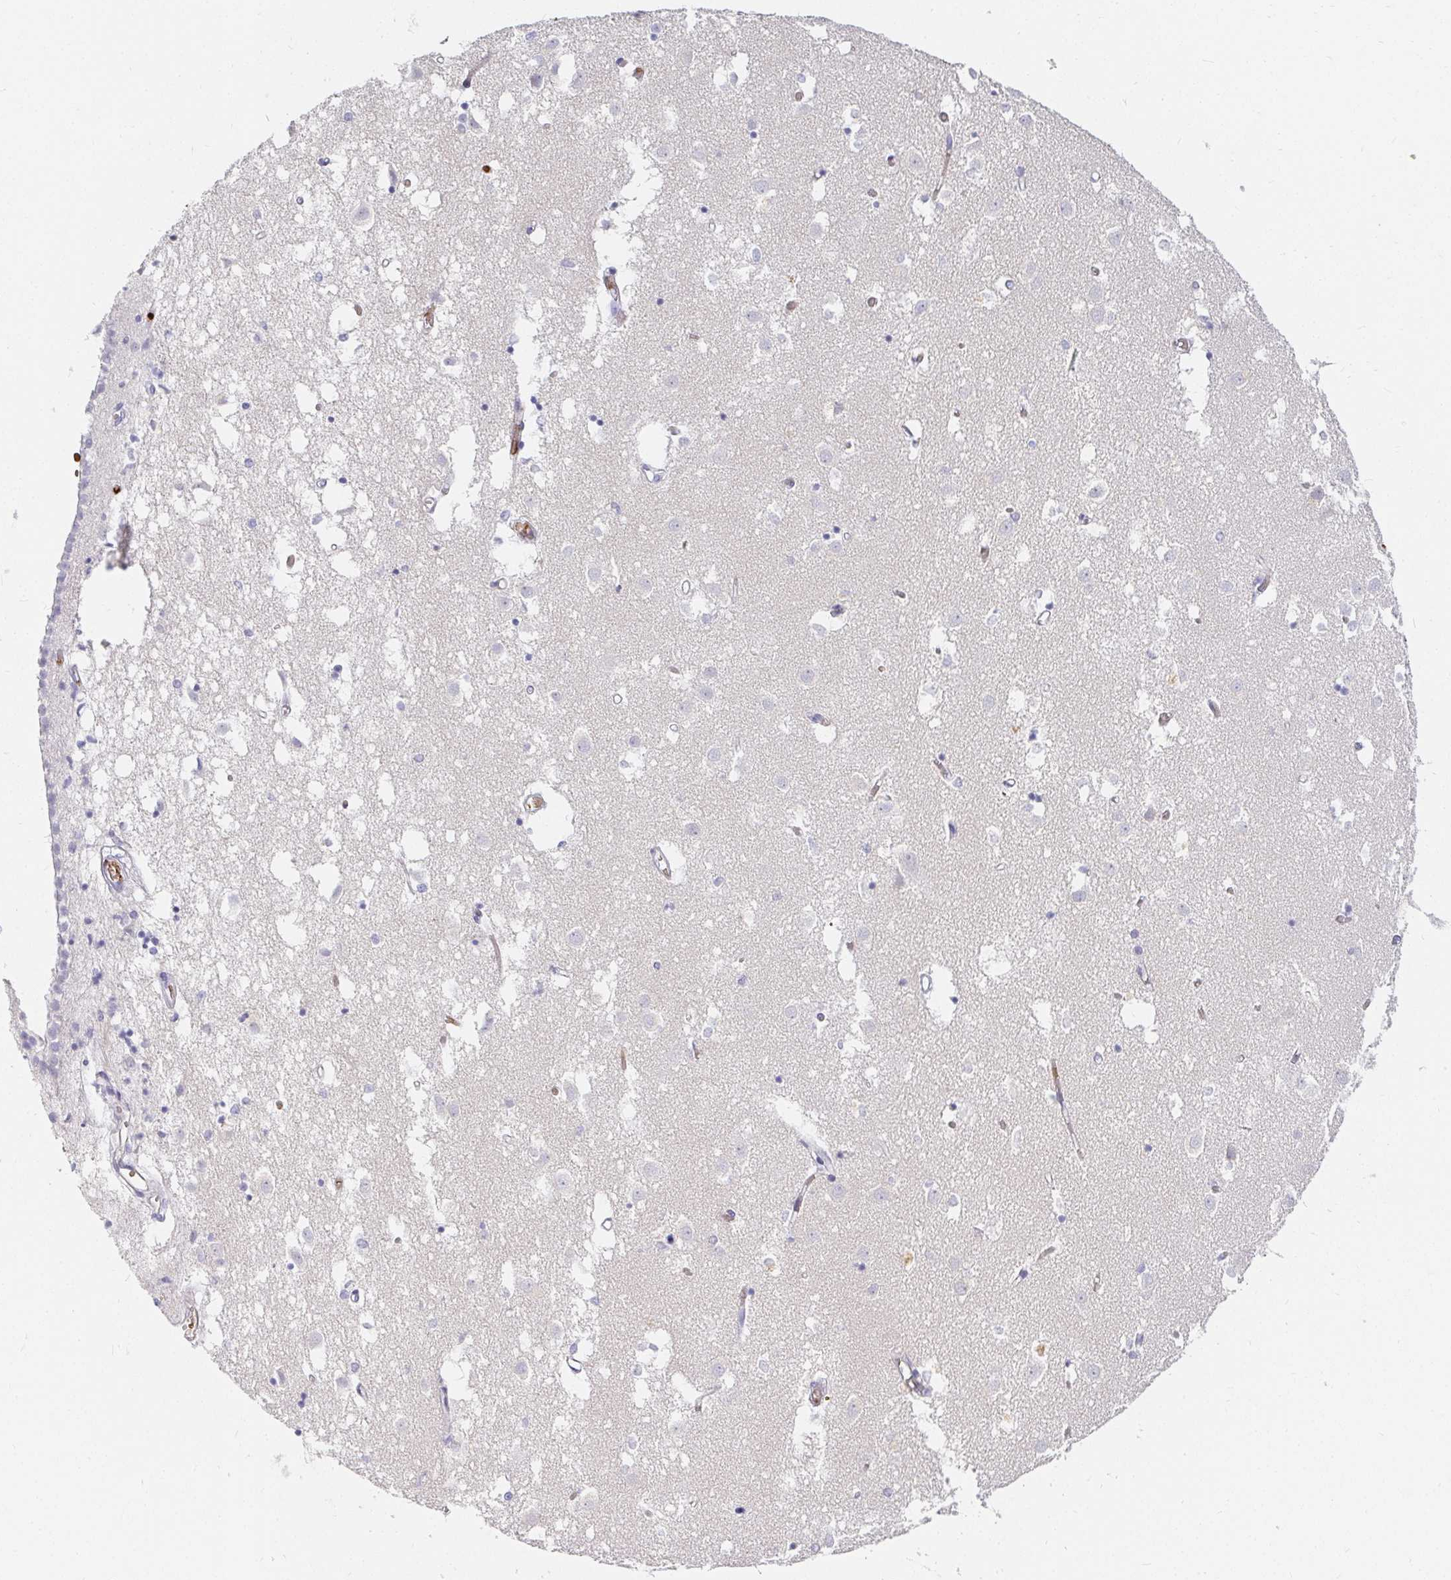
{"staining": {"intensity": "negative", "quantity": "none", "location": "none"}, "tissue": "caudate", "cell_type": "Glial cells", "image_type": "normal", "snomed": [{"axis": "morphology", "description": "Normal tissue, NOS"}, {"axis": "topography", "description": "Lateral ventricle wall"}], "caption": "Caudate was stained to show a protein in brown. There is no significant positivity in glial cells. (Immunohistochemistry (ihc), brightfield microscopy, high magnification).", "gene": "FGF21", "patient": {"sex": "male", "age": 70}}